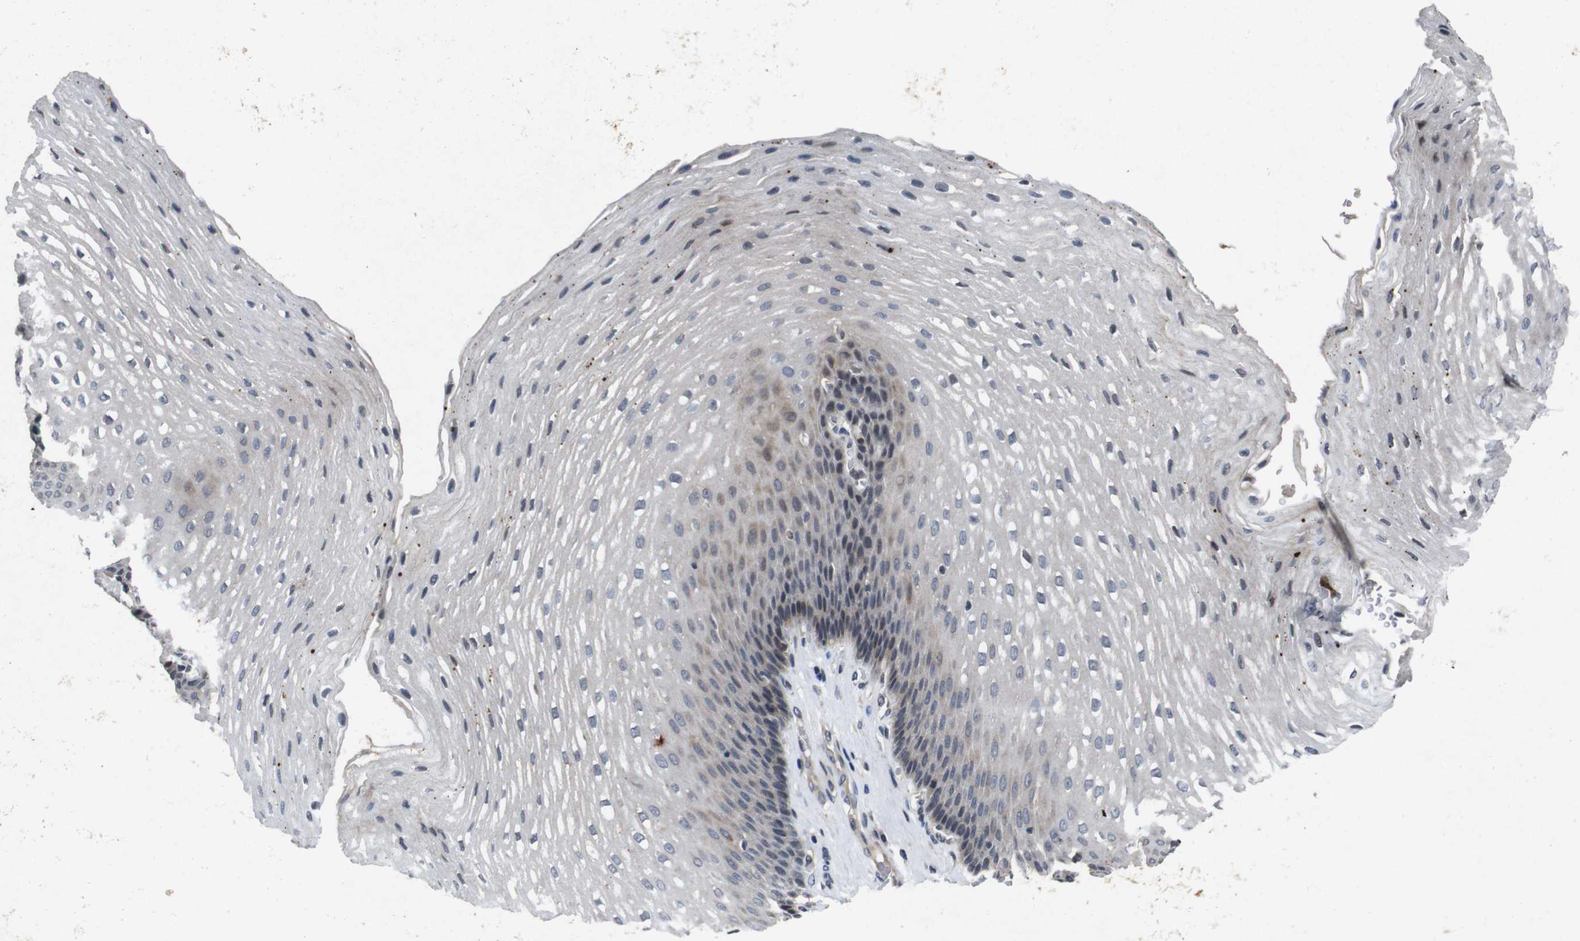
{"staining": {"intensity": "weak", "quantity": "25%-75%", "location": "cytoplasmic/membranous"}, "tissue": "esophagus", "cell_type": "Squamous epithelial cells", "image_type": "normal", "snomed": [{"axis": "morphology", "description": "Normal tissue, NOS"}, {"axis": "topography", "description": "Esophagus"}], "caption": "Weak cytoplasmic/membranous expression for a protein is seen in about 25%-75% of squamous epithelial cells of benign esophagus using IHC.", "gene": "AKT3", "patient": {"sex": "male", "age": 48}}